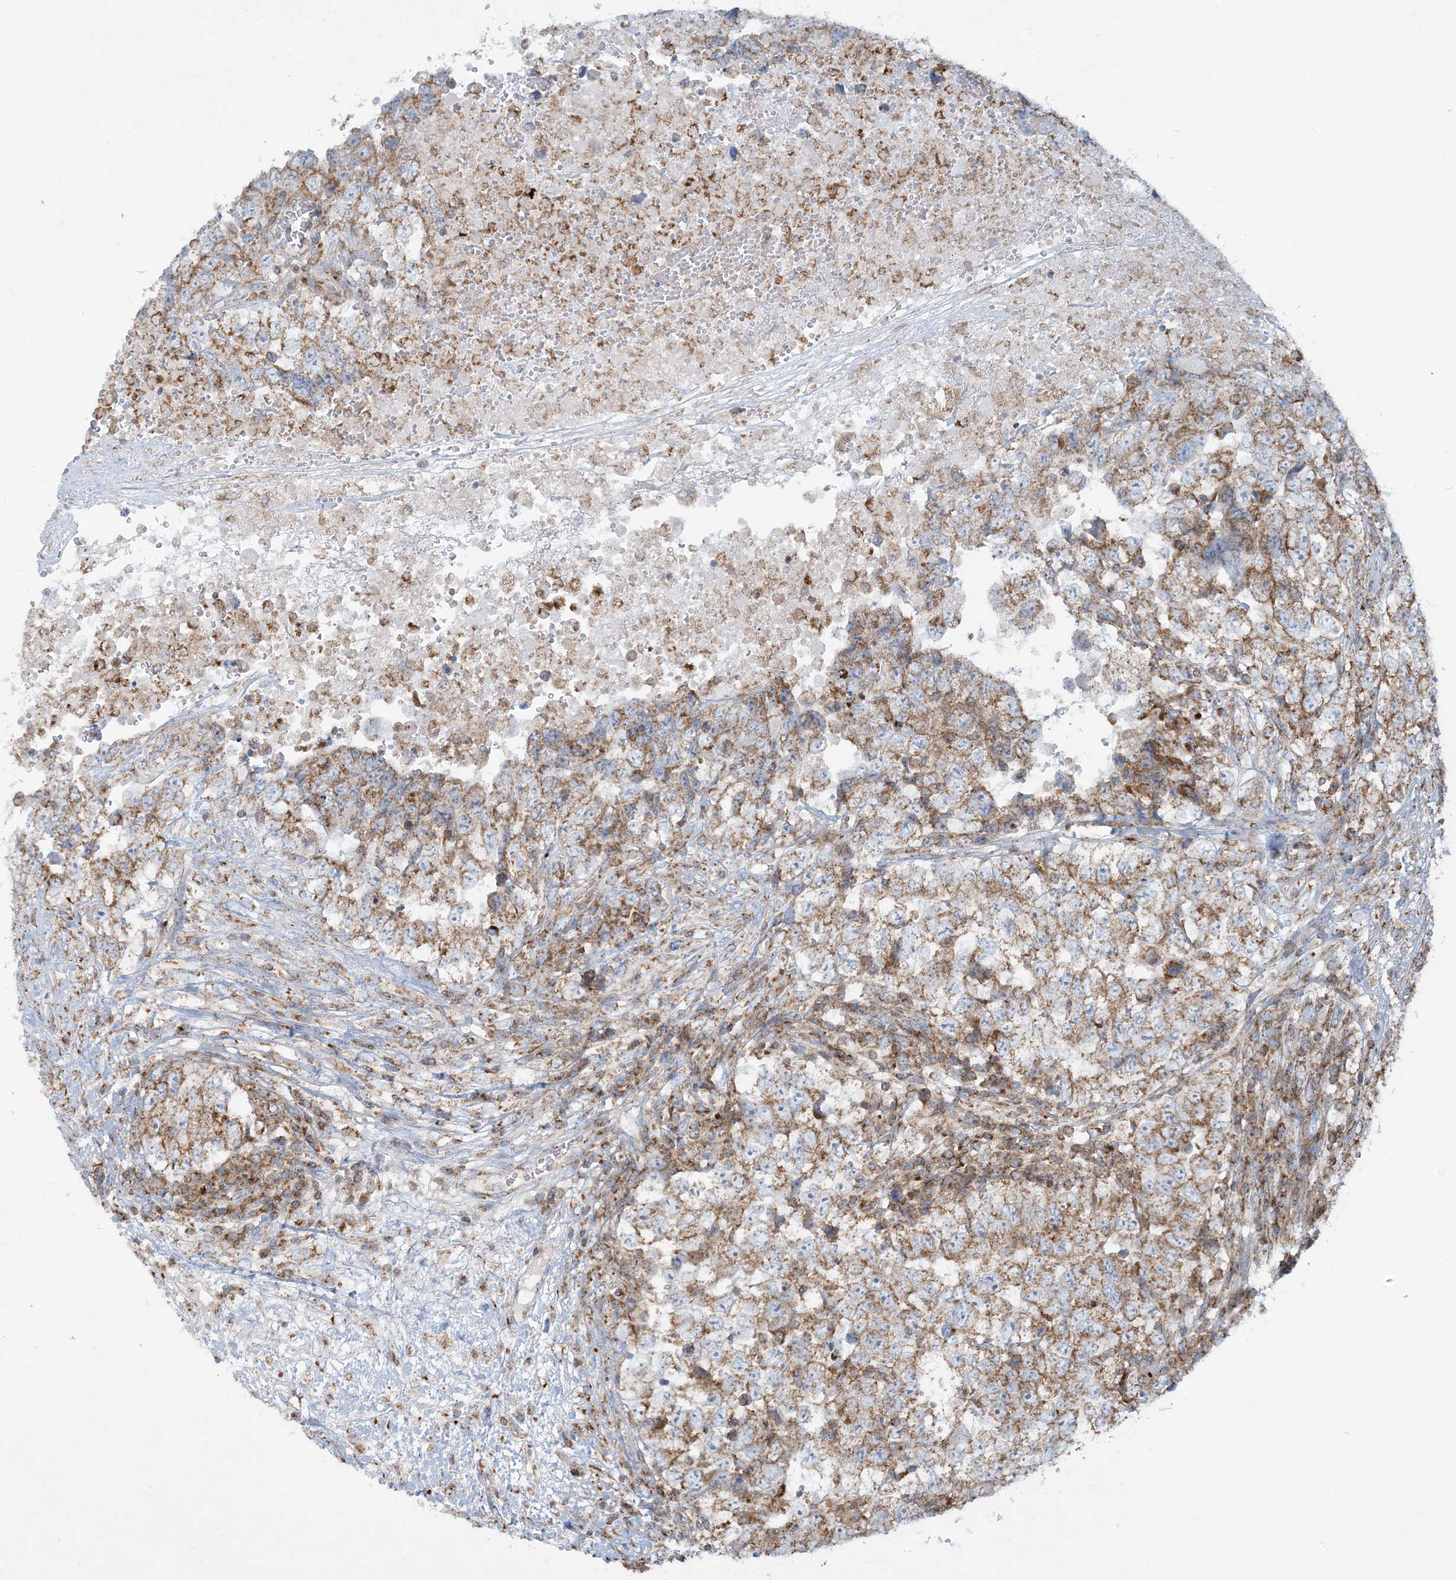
{"staining": {"intensity": "moderate", "quantity": ">75%", "location": "cytoplasmic/membranous"}, "tissue": "testis cancer", "cell_type": "Tumor cells", "image_type": "cancer", "snomed": [{"axis": "morphology", "description": "Carcinoma, Embryonal, NOS"}, {"axis": "topography", "description": "Testis"}], "caption": "A micrograph showing moderate cytoplasmic/membranous staining in approximately >75% of tumor cells in embryonal carcinoma (testis), as visualized by brown immunohistochemical staining.", "gene": "BEND4", "patient": {"sex": "male", "age": 37}}